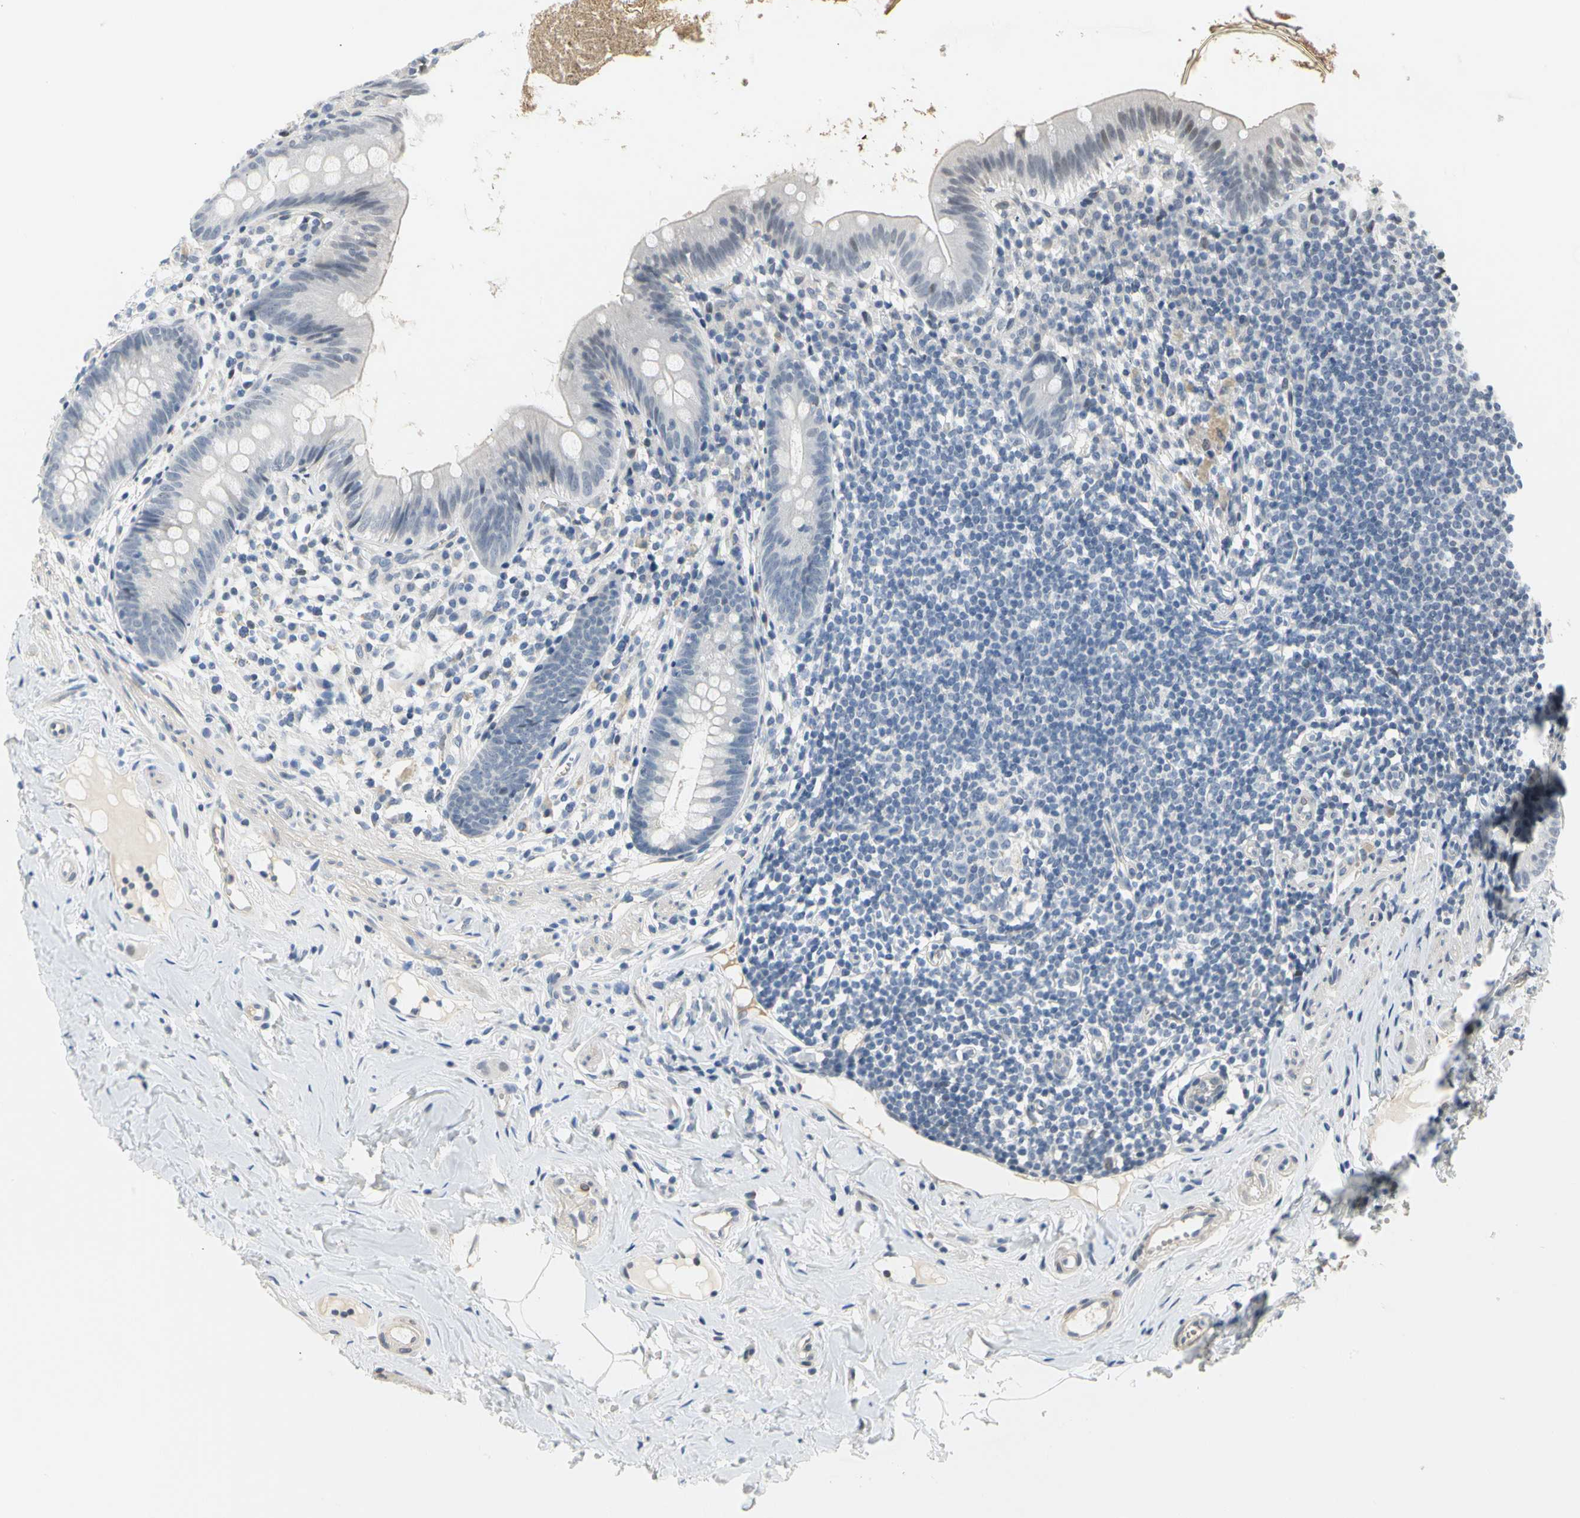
{"staining": {"intensity": "weak", "quantity": "<25%", "location": "cytoplasmic/membranous"}, "tissue": "appendix", "cell_type": "Glandular cells", "image_type": "normal", "snomed": [{"axis": "morphology", "description": "Normal tissue, NOS"}, {"axis": "topography", "description": "Appendix"}], "caption": "High magnification brightfield microscopy of unremarkable appendix stained with DAB (3,3'-diaminobenzidine) (brown) and counterstained with hematoxylin (blue): glandular cells show no significant expression. (DAB immunohistochemistry (IHC), high magnification).", "gene": "IMPG2", "patient": {"sex": "male", "age": 52}}